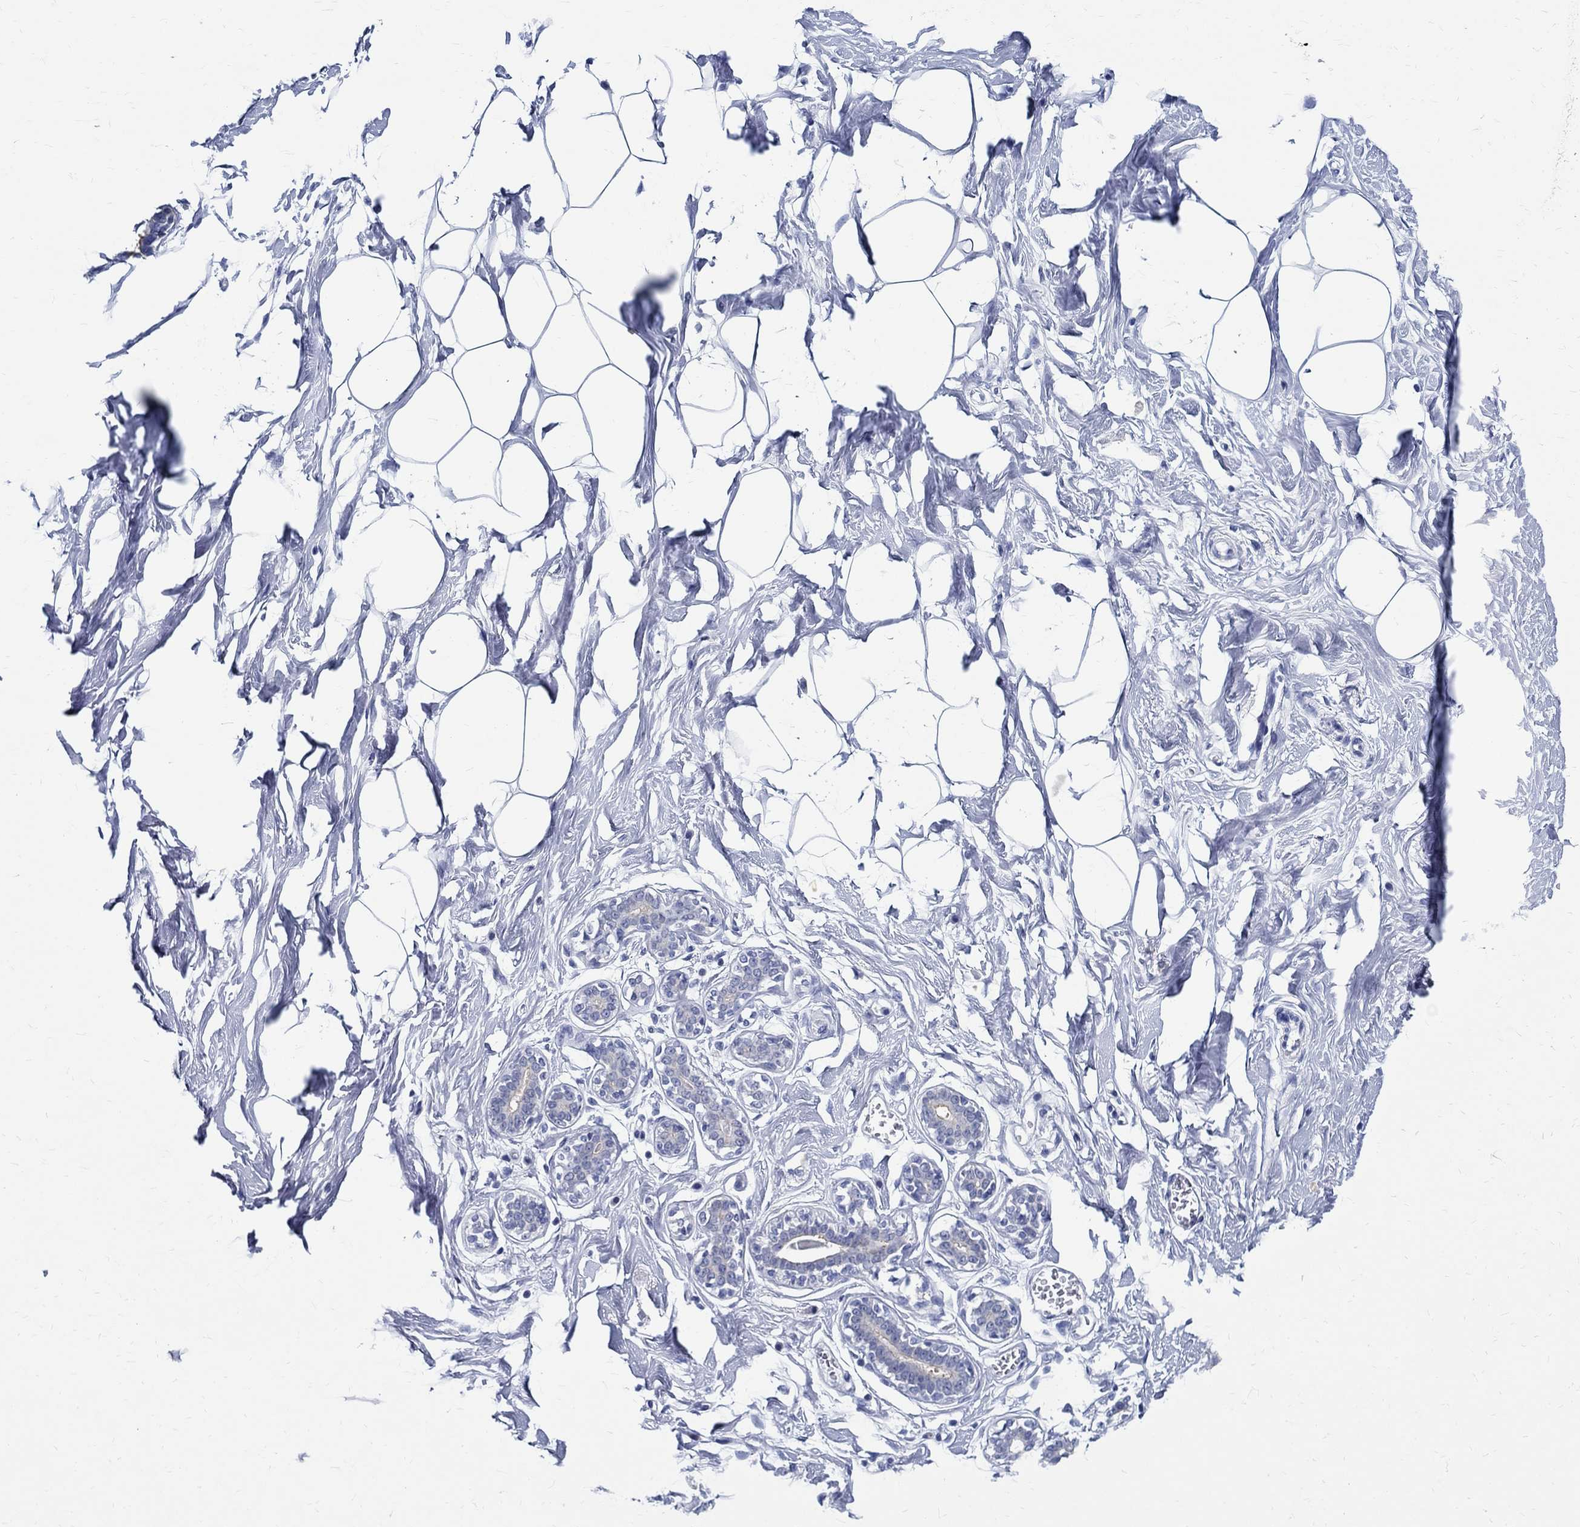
{"staining": {"intensity": "negative", "quantity": "none", "location": "none"}, "tissue": "breast", "cell_type": "Adipocytes", "image_type": "normal", "snomed": [{"axis": "morphology", "description": "Normal tissue, NOS"}, {"axis": "morphology", "description": "Lobular carcinoma, in situ"}, {"axis": "topography", "description": "Breast"}], "caption": "Immunohistochemistry of unremarkable breast demonstrates no positivity in adipocytes. Nuclei are stained in blue.", "gene": "BSPRY", "patient": {"sex": "female", "age": 35}}